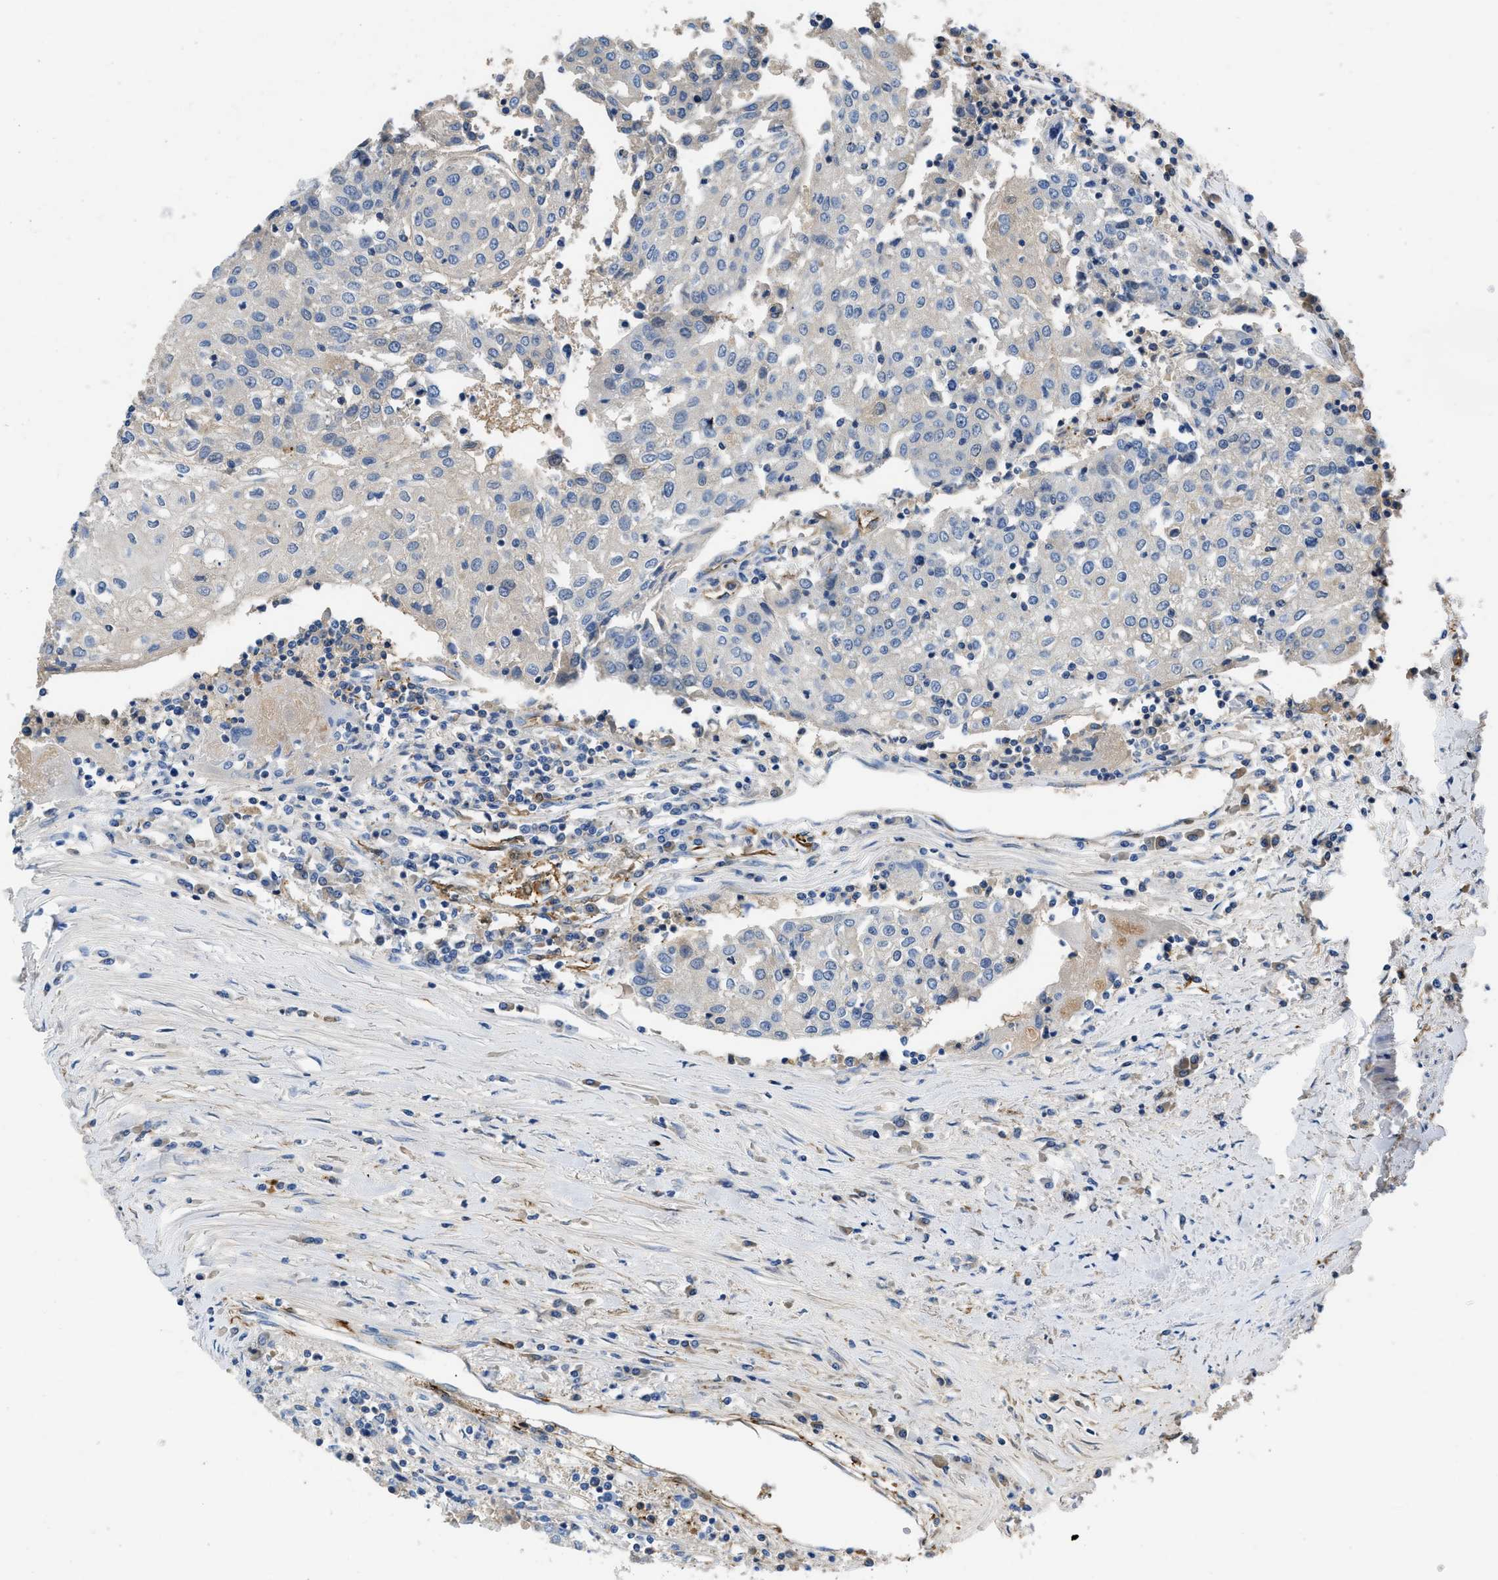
{"staining": {"intensity": "negative", "quantity": "none", "location": "none"}, "tissue": "urothelial cancer", "cell_type": "Tumor cells", "image_type": "cancer", "snomed": [{"axis": "morphology", "description": "Urothelial carcinoma, High grade"}, {"axis": "topography", "description": "Urinary bladder"}], "caption": "The IHC histopathology image has no significant expression in tumor cells of urothelial cancer tissue.", "gene": "SPEG", "patient": {"sex": "female", "age": 85}}